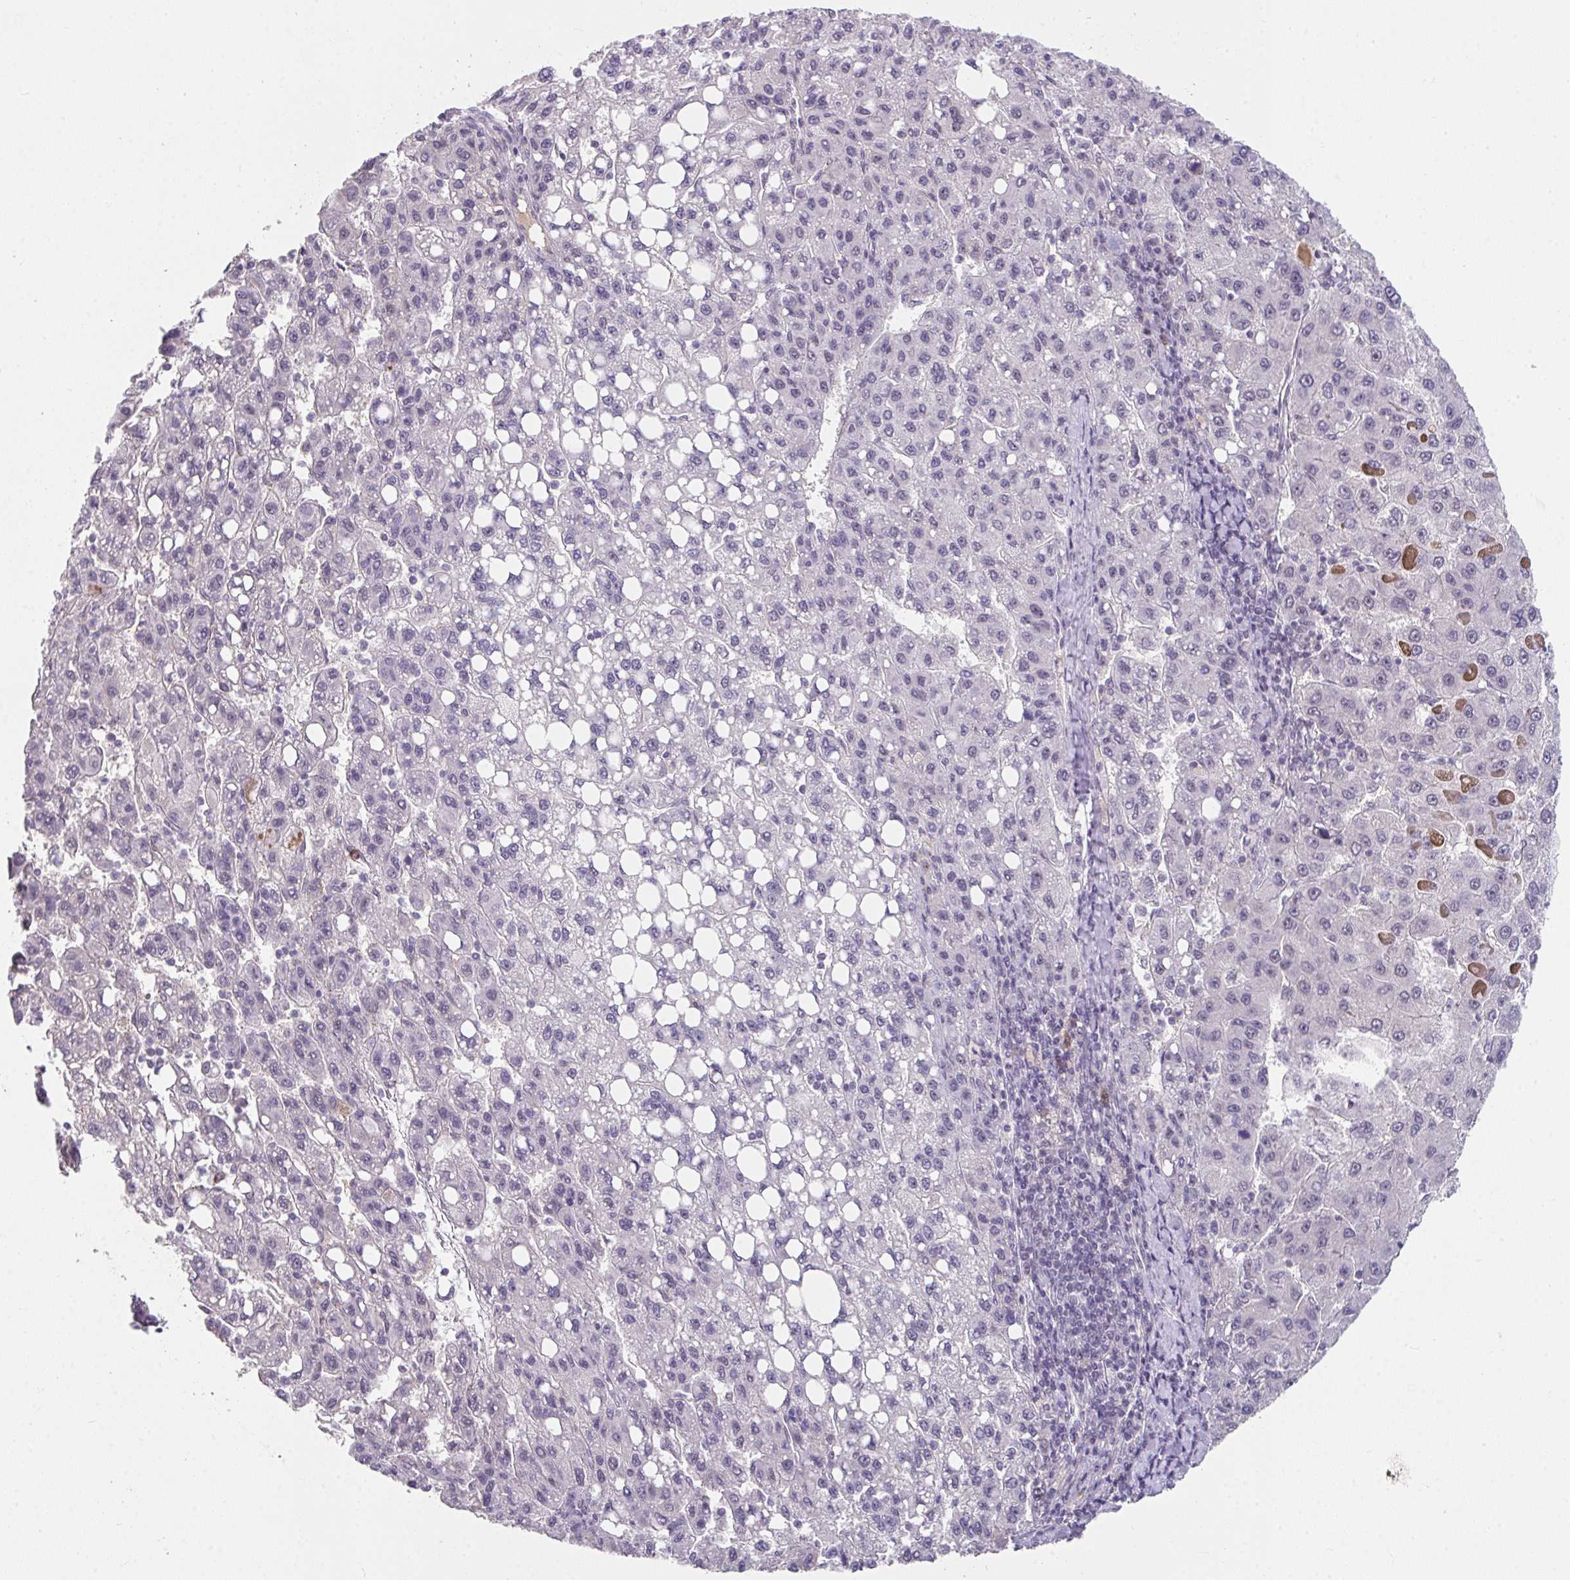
{"staining": {"intensity": "negative", "quantity": "none", "location": "none"}, "tissue": "liver cancer", "cell_type": "Tumor cells", "image_type": "cancer", "snomed": [{"axis": "morphology", "description": "Carcinoma, Hepatocellular, NOS"}, {"axis": "topography", "description": "Liver"}], "caption": "The image demonstrates no staining of tumor cells in liver hepatocellular carcinoma. Nuclei are stained in blue.", "gene": "RBBP6", "patient": {"sex": "female", "age": 82}}